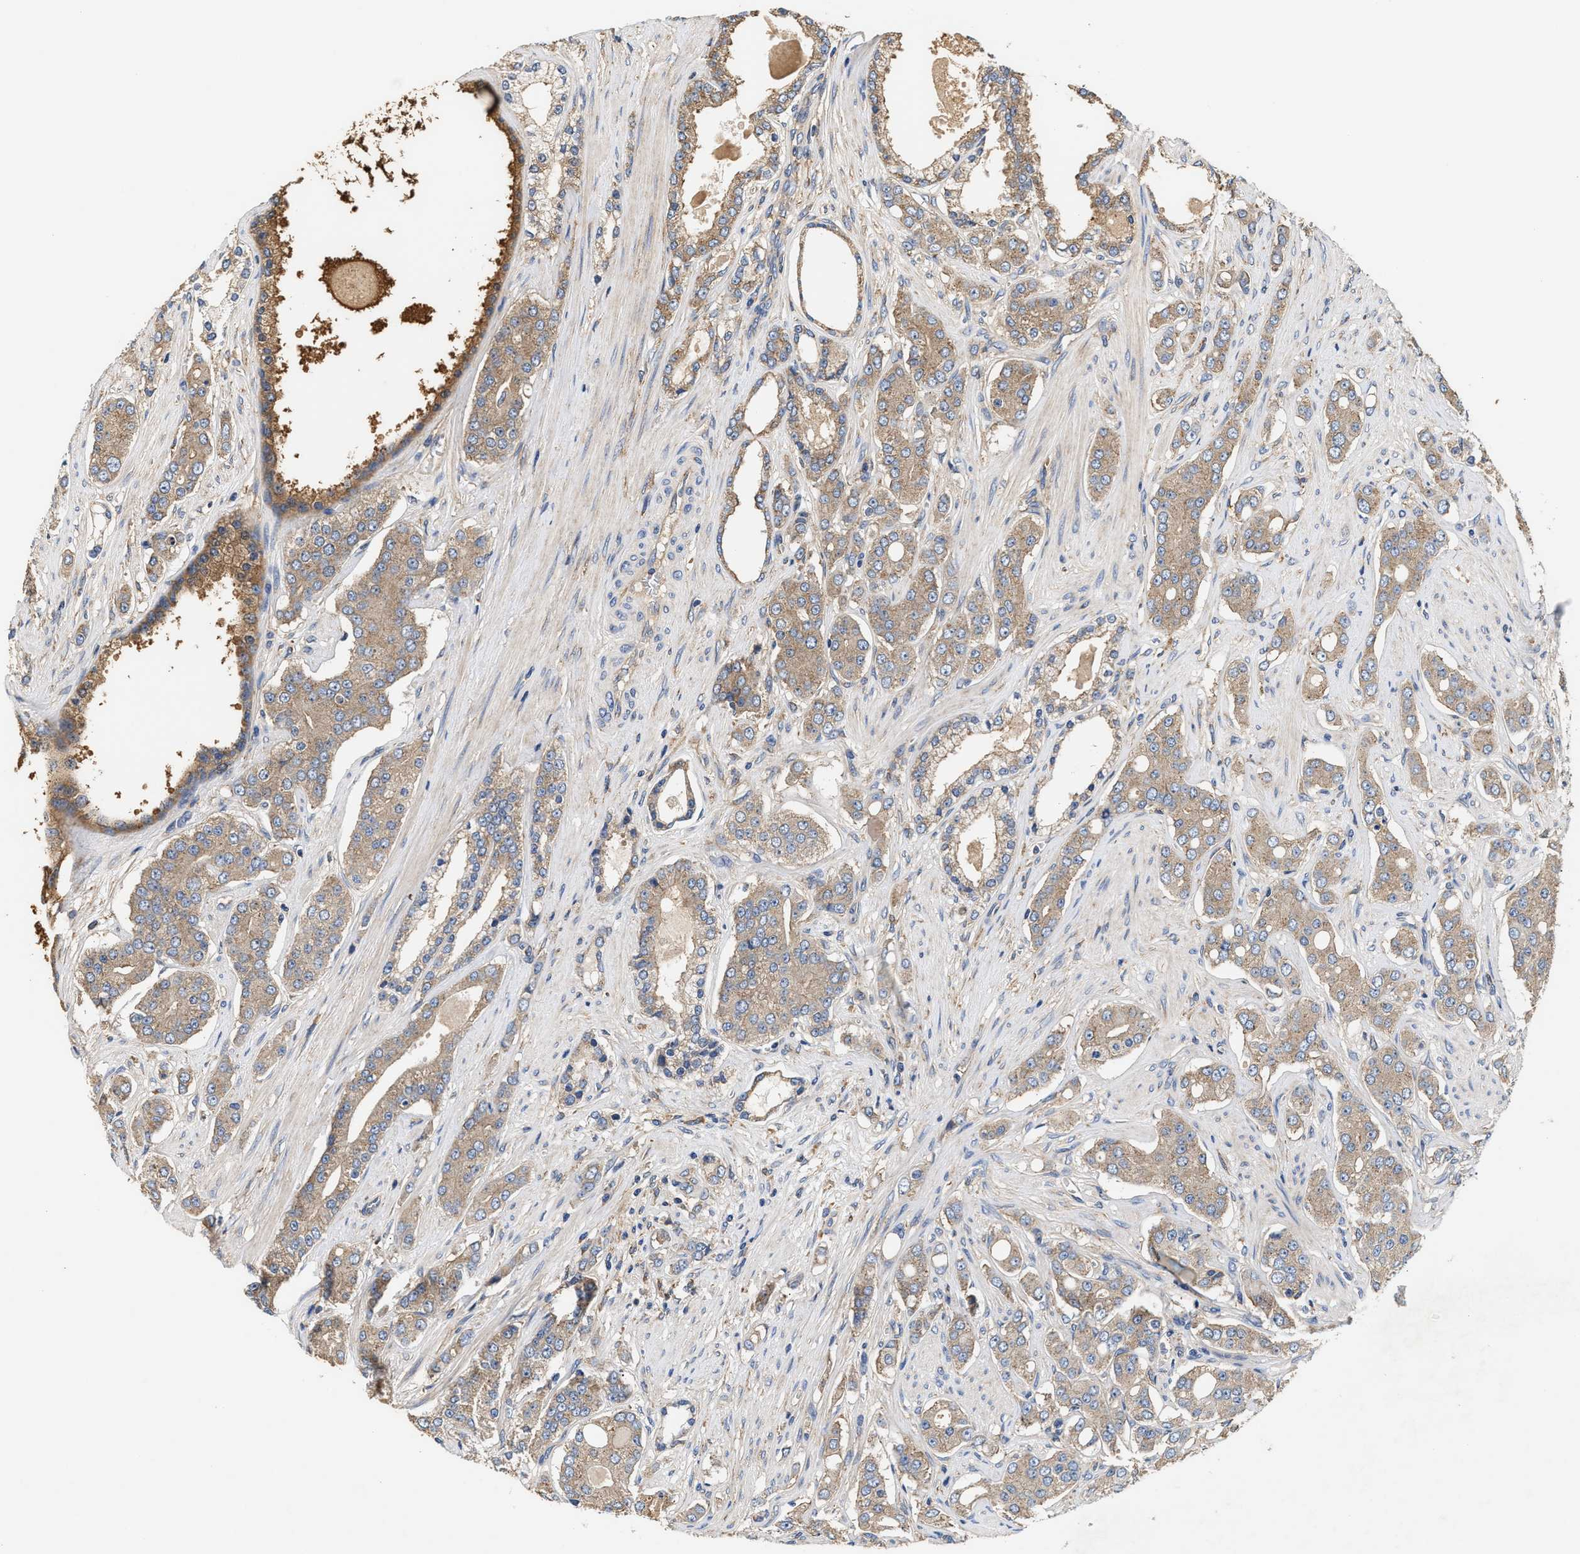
{"staining": {"intensity": "weak", "quantity": ">75%", "location": "cytoplasmic/membranous"}, "tissue": "prostate cancer", "cell_type": "Tumor cells", "image_type": "cancer", "snomed": [{"axis": "morphology", "description": "Adenocarcinoma, High grade"}, {"axis": "topography", "description": "Prostate"}], "caption": "The histopathology image displays immunohistochemical staining of prostate high-grade adenocarcinoma. There is weak cytoplasmic/membranous staining is present in about >75% of tumor cells.", "gene": "KLB", "patient": {"sex": "male", "age": 71}}